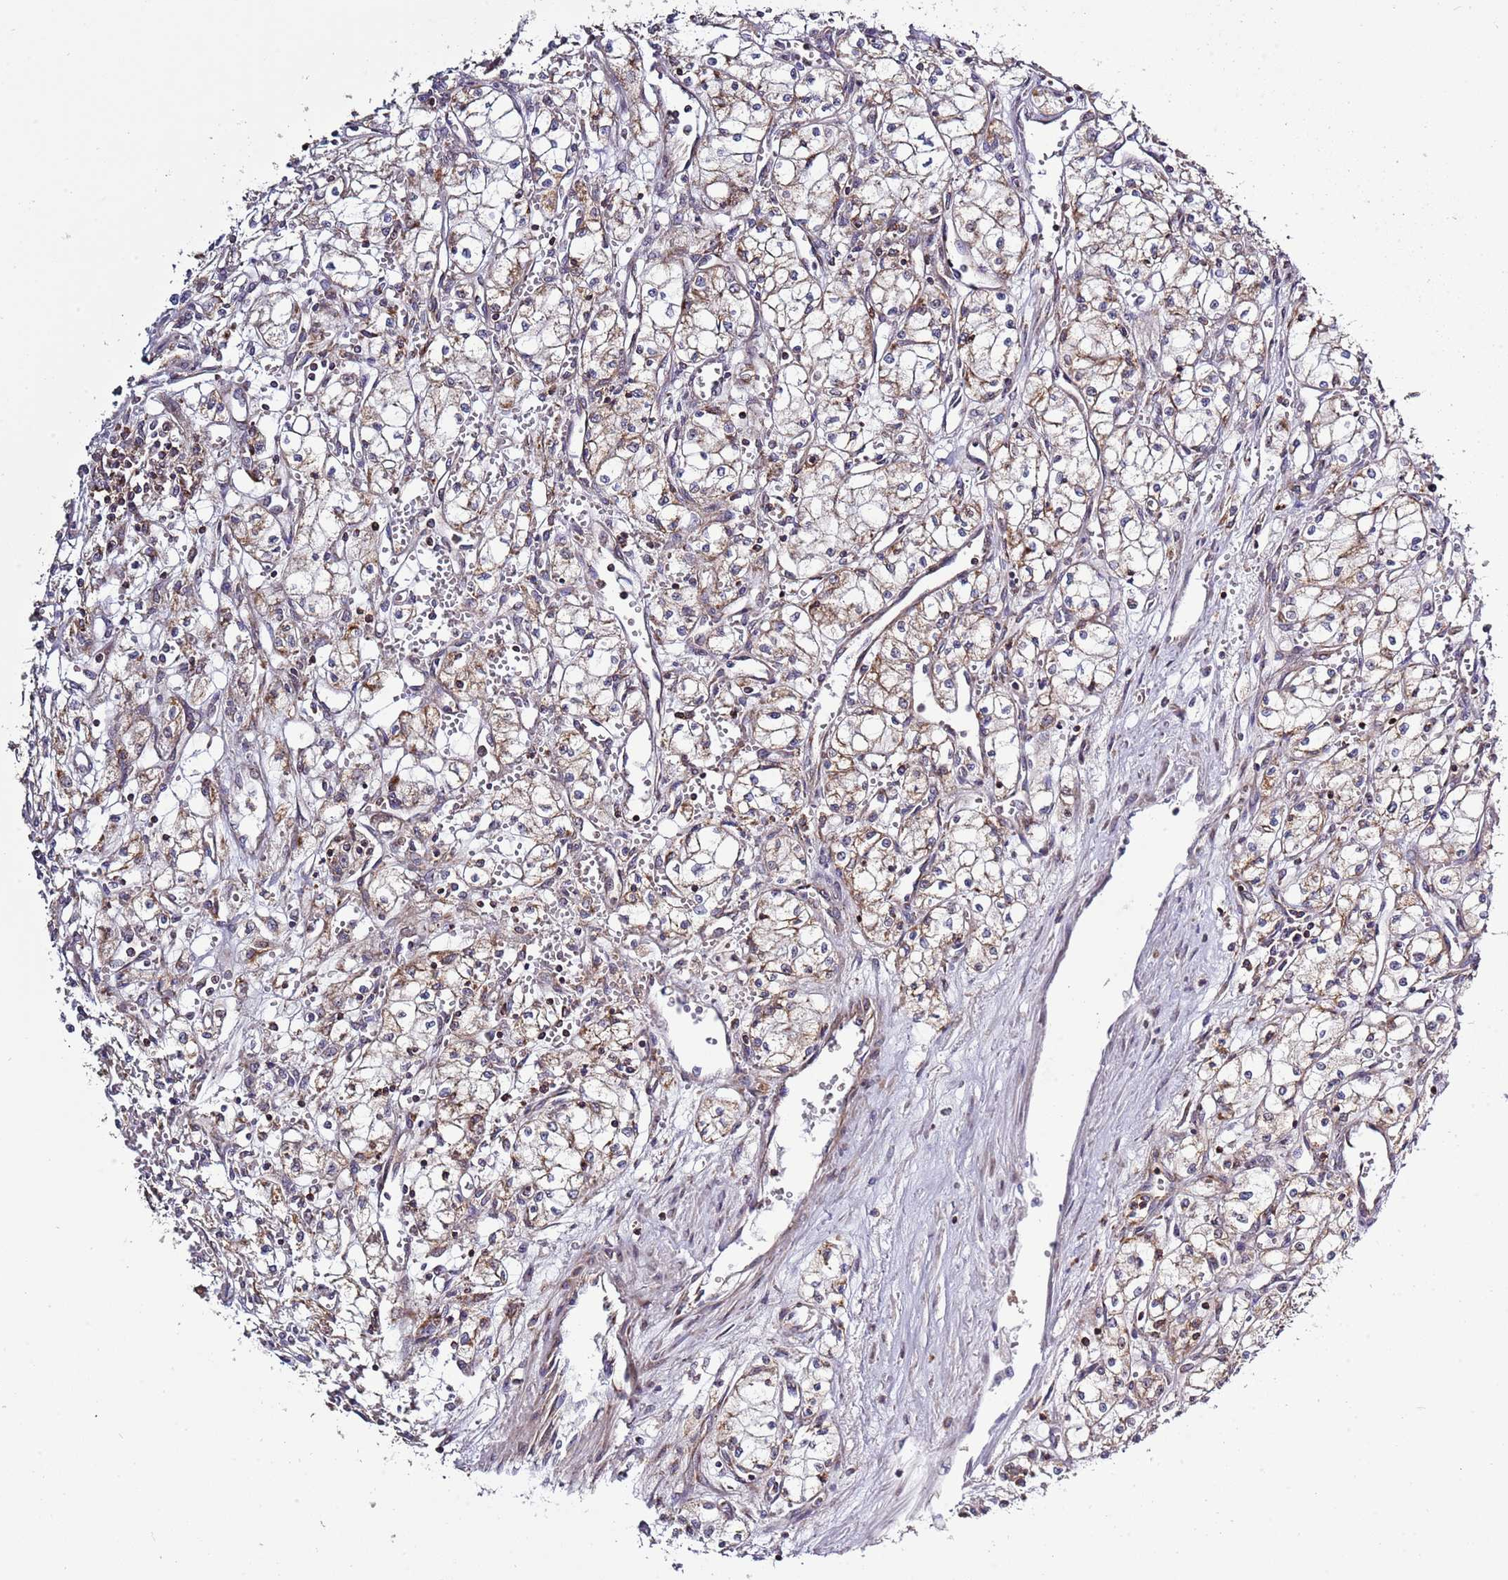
{"staining": {"intensity": "moderate", "quantity": "25%-75%", "location": "cytoplasmic/membranous"}, "tissue": "renal cancer", "cell_type": "Tumor cells", "image_type": "cancer", "snomed": [{"axis": "morphology", "description": "Adenocarcinoma, NOS"}, {"axis": "topography", "description": "Kidney"}], "caption": "Moderate cytoplasmic/membranous positivity for a protein is seen in about 25%-75% of tumor cells of renal cancer (adenocarcinoma) using immunohistochemistry (IHC).", "gene": "IRS4", "patient": {"sex": "male", "age": 59}}